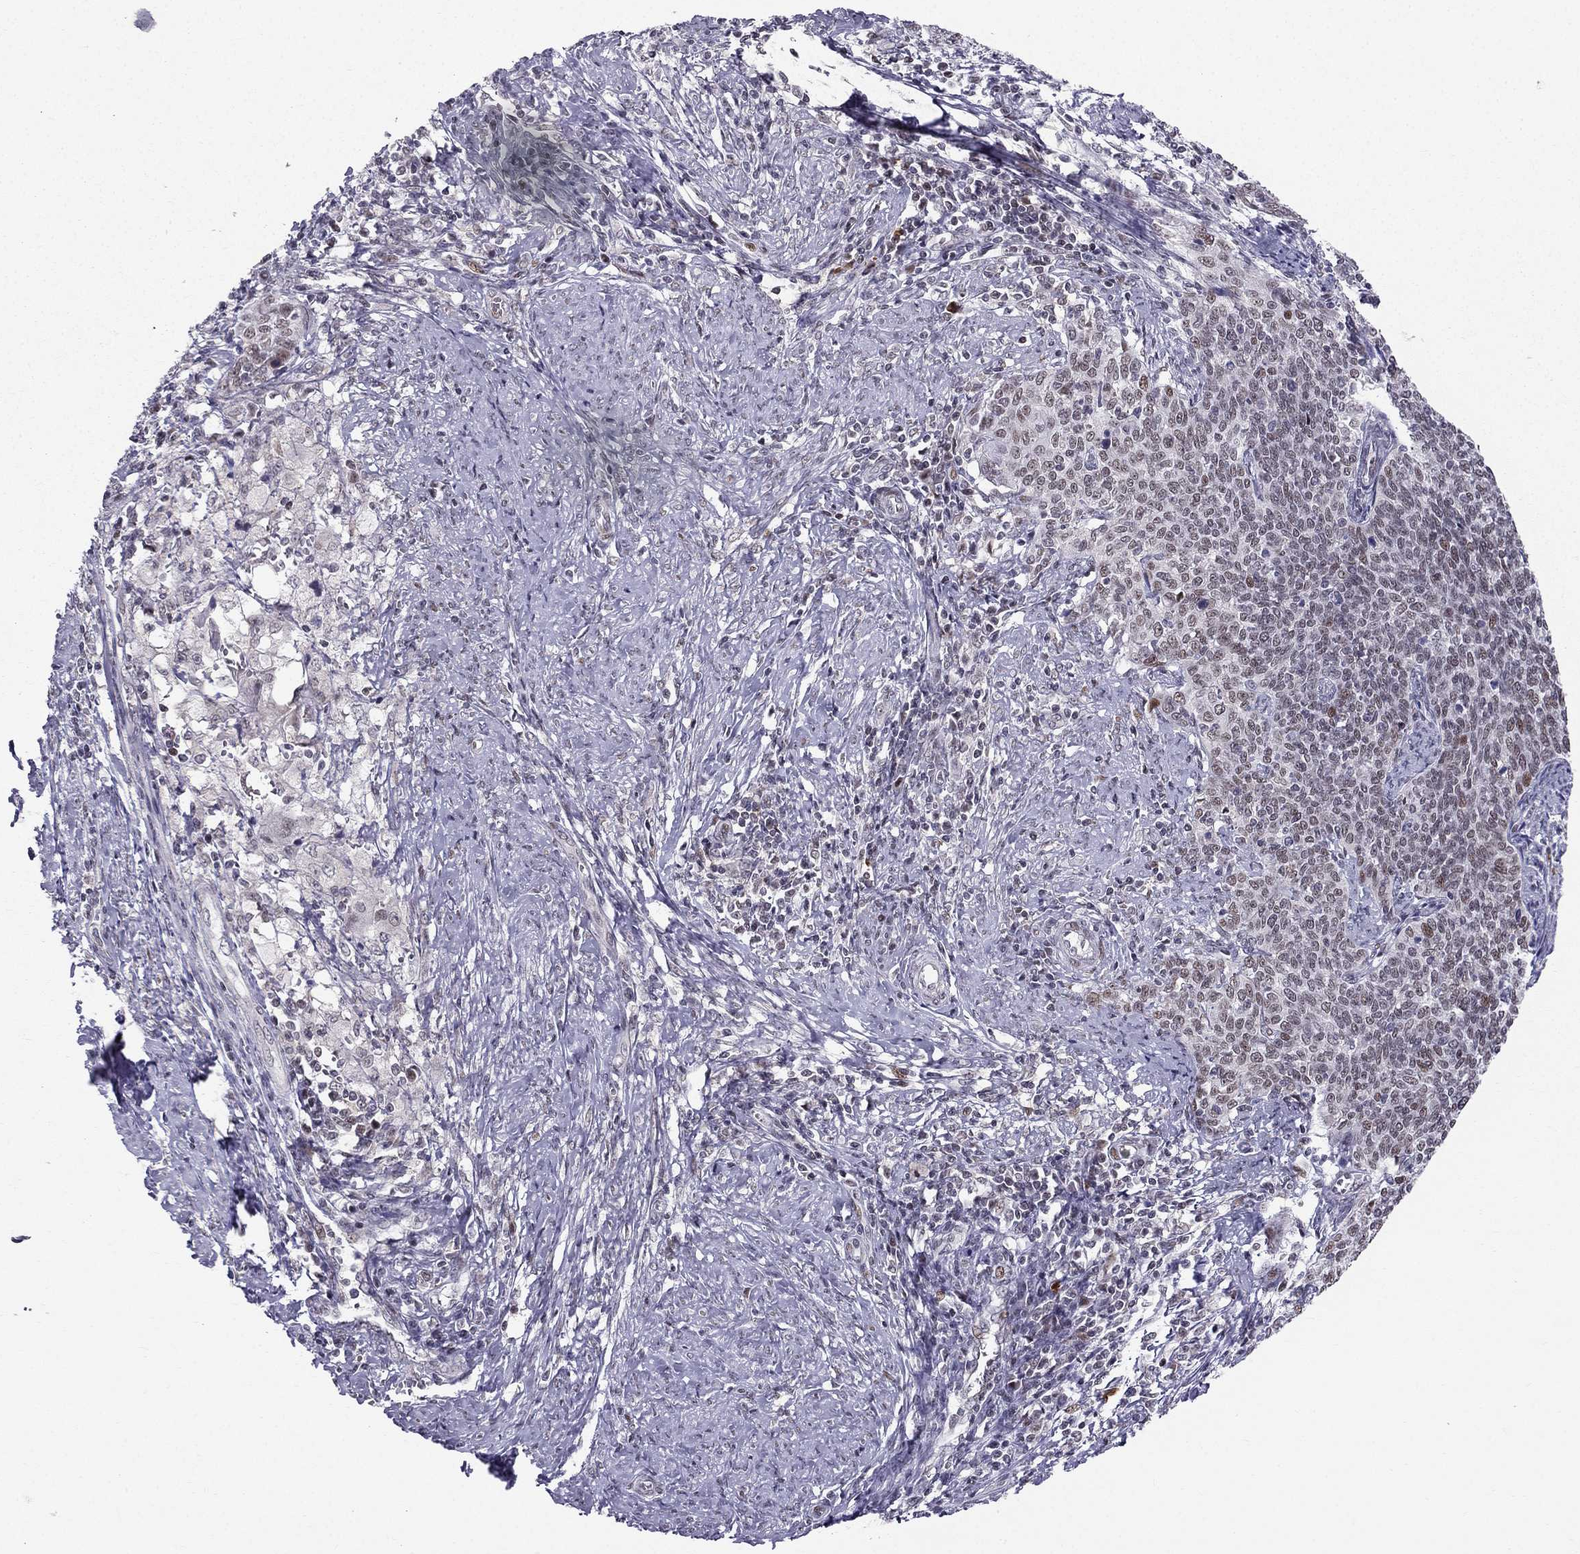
{"staining": {"intensity": "weak", "quantity": "<25%", "location": "nuclear"}, "tissue": "cervical cancer", "cell_type": "Tumor cells", "image_type": "cancer", "snomed": [{"axis": "morphology", "description": "Squamous cell carcinoma, NOS"}, {"axis": "topography", "description": "Cervix"}], "caption": "Cervical cancer (squamous cell carcinoma) was stained to show a protein in brown. There is no significant staining in tumor cells.", "gene": "RPRD2", "patient": {"sex": "female", "age": 39}}